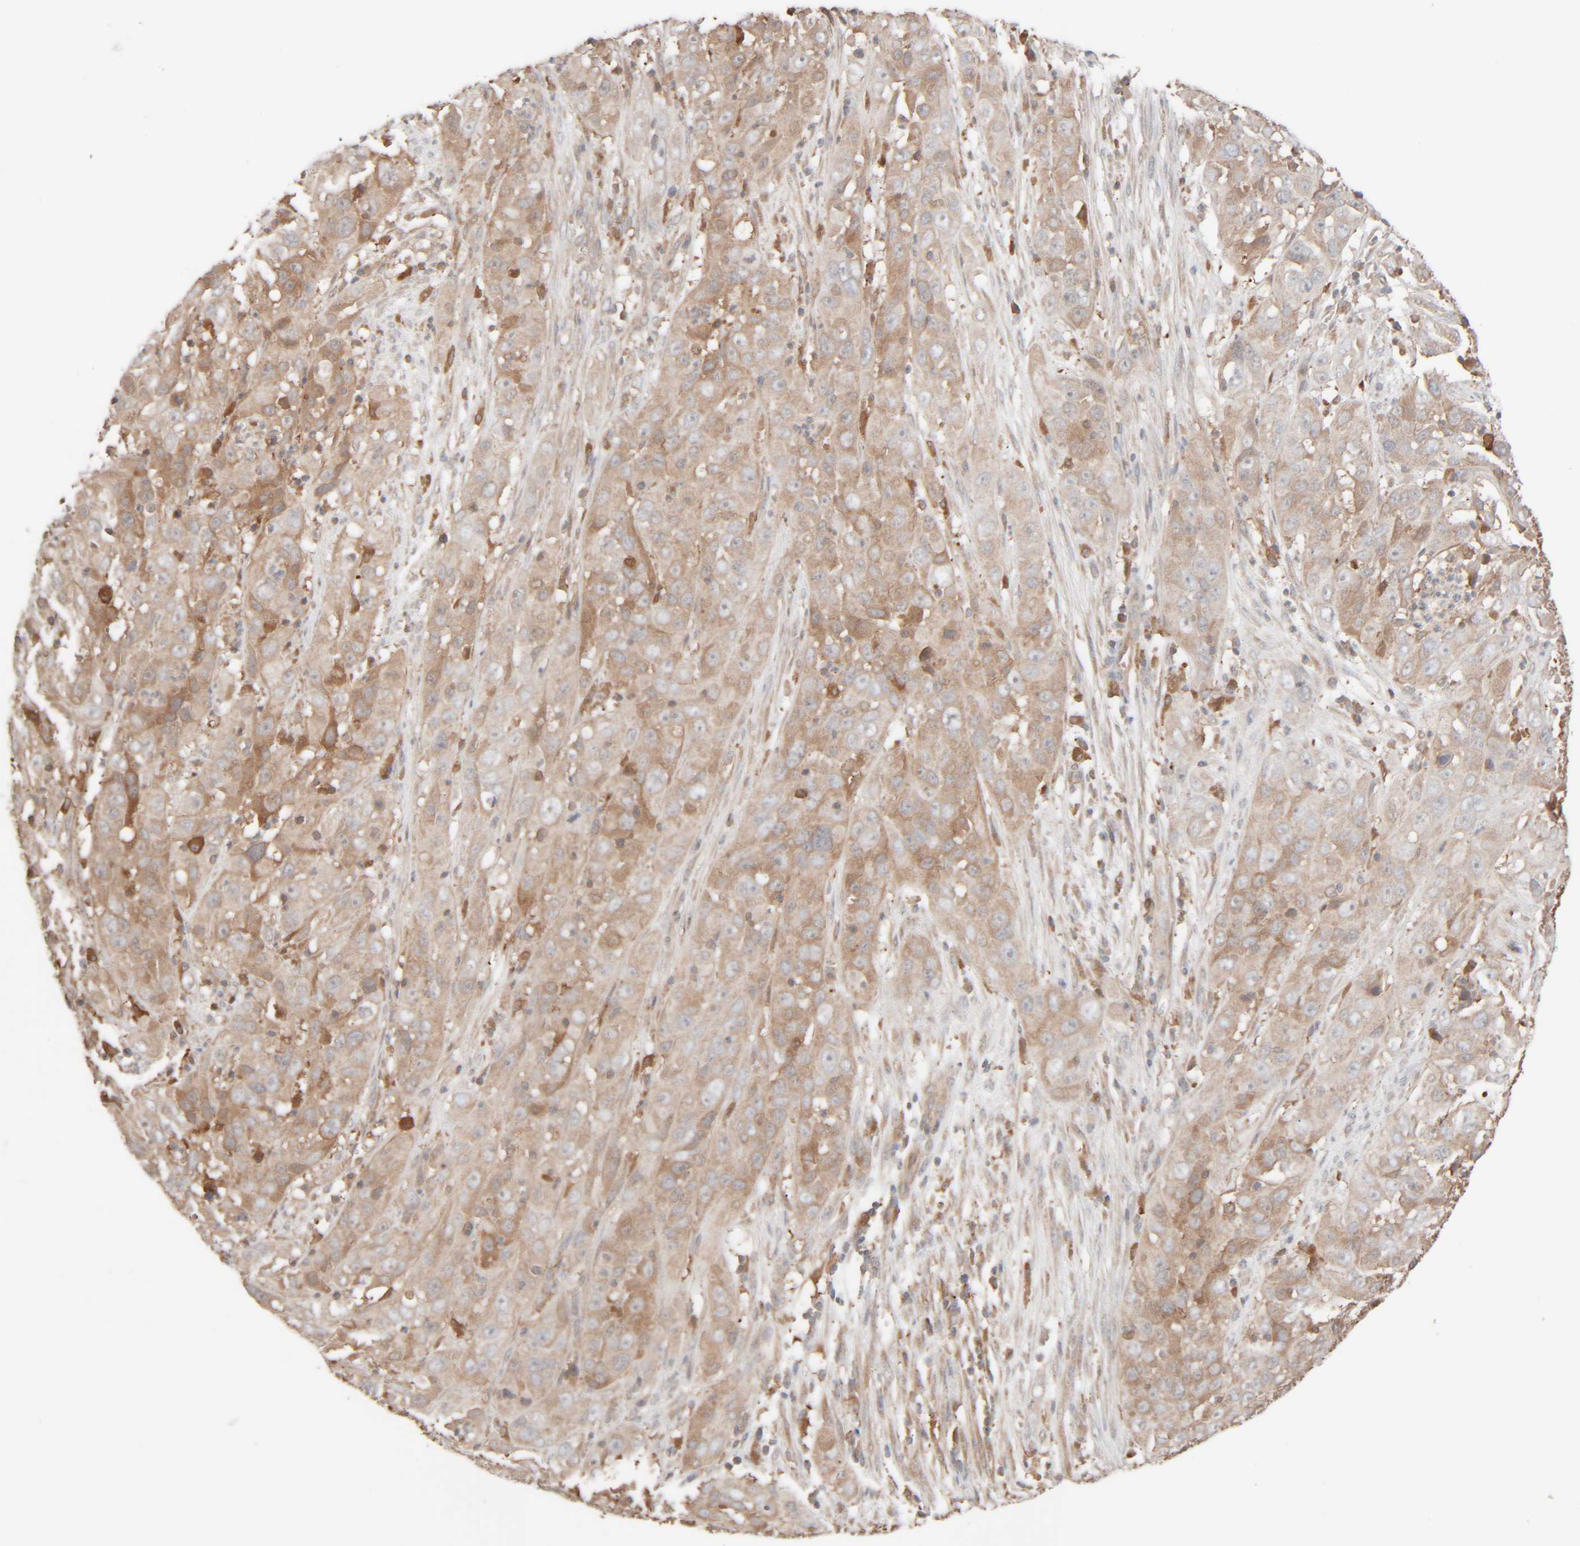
{"staining": {"intensity": "weak", "quantity": ">75%", "location": "cytoplasmic/membranous"}, "tissue": "cervical cancer", "cell_type": "Tumor cells", "image_type": "cancer", "snomed": [{"axis": "morphology", "description": "Squamous cell carcinoma, NOS"}, {"axis": "topography", "description": "Cervix"}], "caption": "The photomicrograph demonstrates a brown stain indicating the presence of a protein in the cytoplasmic/membranous of tumor cells in cervical cancer (squamous cell carcinoma). (brown staining indicates protein expression, while blue staining denotes nuclei).", "gene": "TMEM192", "patient": {"sex": "female", "age": 32}}